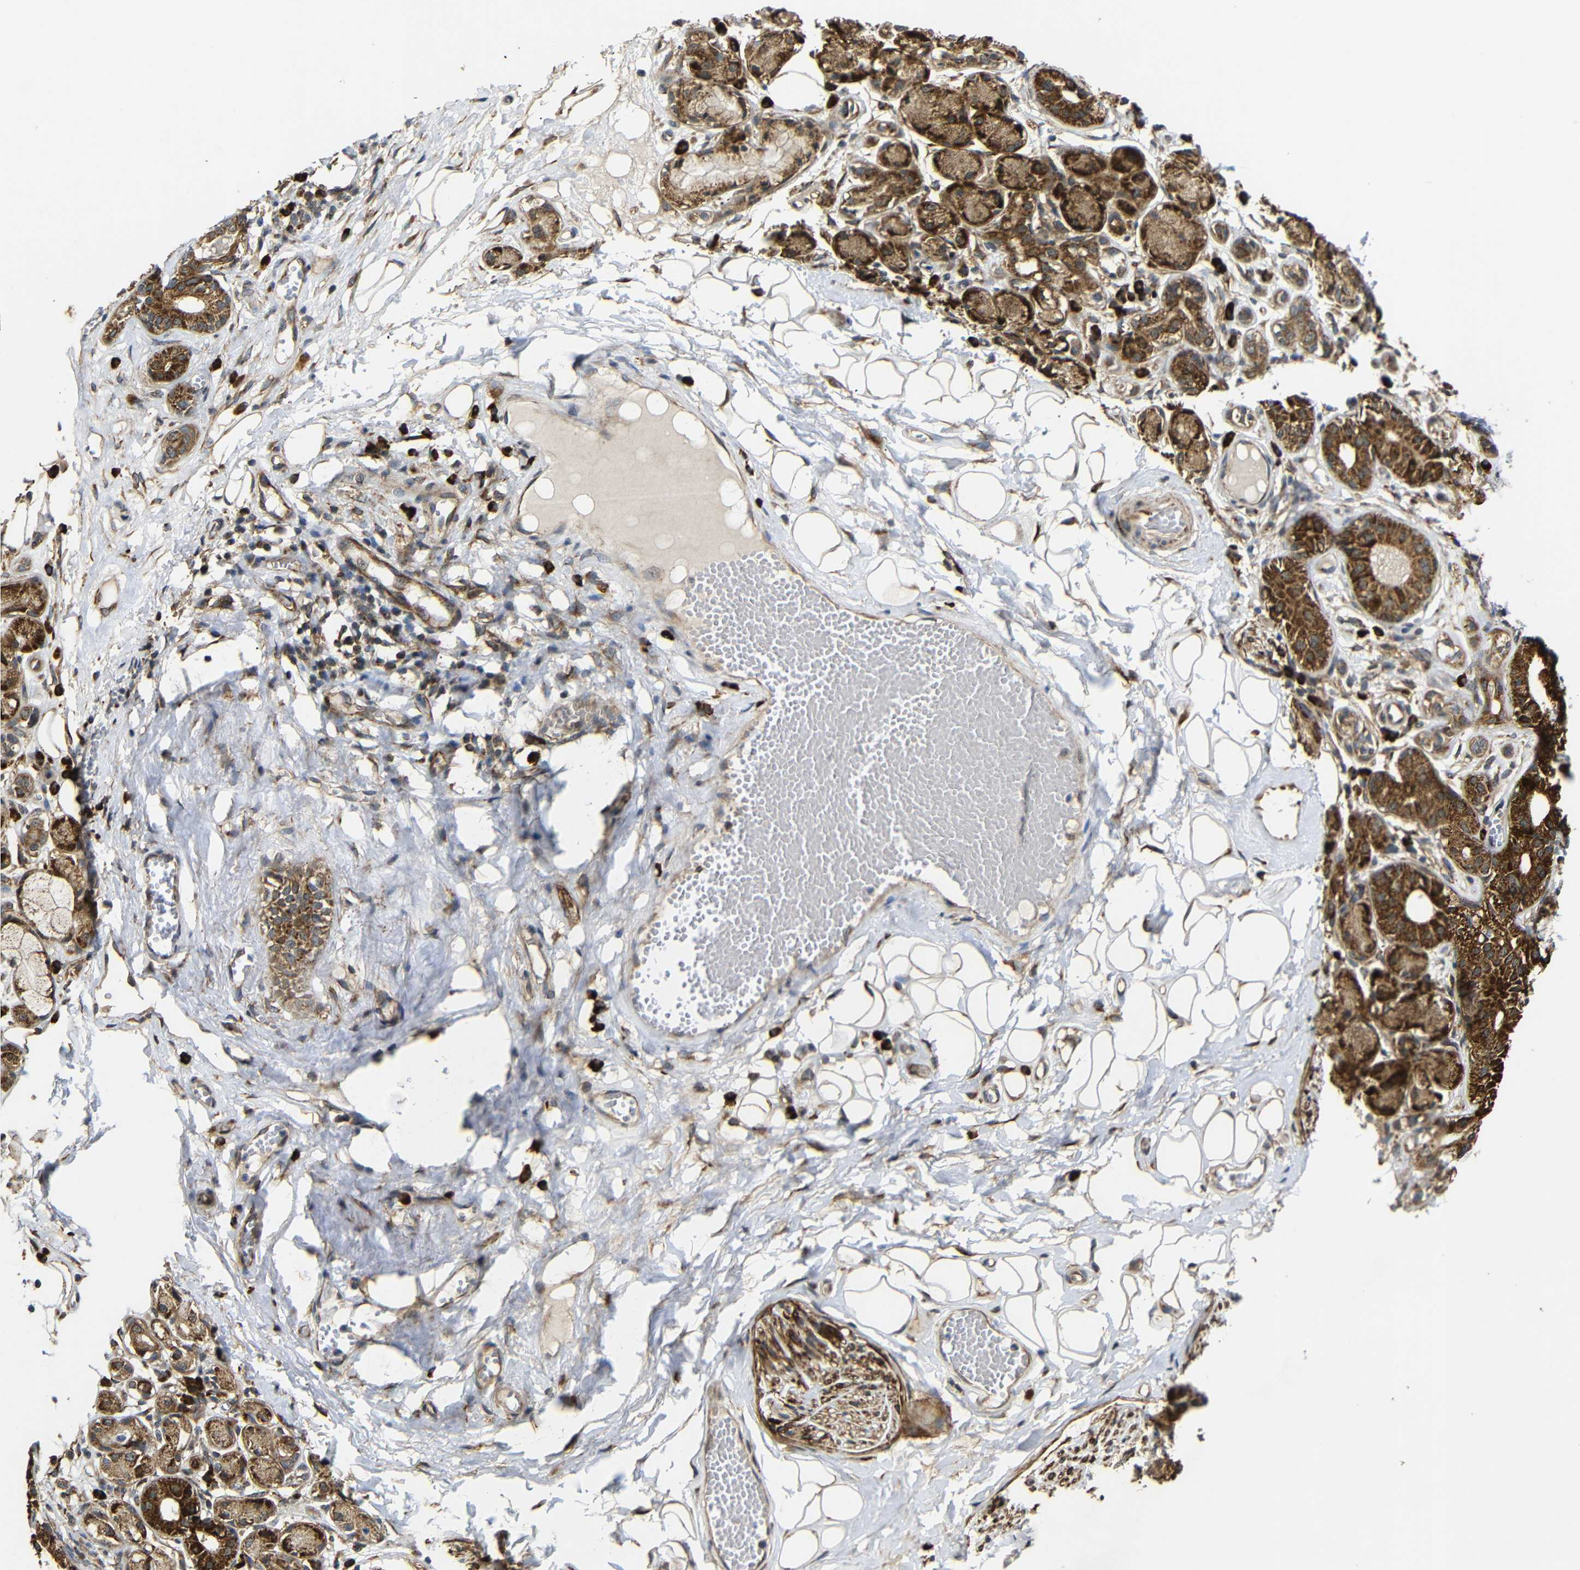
{"staining": {"intensity": "moderate", "quantity": ">75%", "location": "cytoplasmic/membranous"}, "tissue": "adipose tissue", "cell_type": "Adipocytes", "image_type": "normal", "snomed": [{"axis": "morphology", "description": "Normal tissue, NOS"}, {"axis": "morphology", "description": "Inflammation, NOS"}, {"axis": "topography", "description": "Salivary gland"}, {"axis": "topography", "description": "Peripheral nerve tissue"}], "caption": "Immunohistochemical staining of benign adipose tissue demonstrates moderate cytoplasmic/membranous protein staining in approximately >75% of adipocytes.", "gene": "KANK4", "patient": {"sex": "female", "age": 75}}